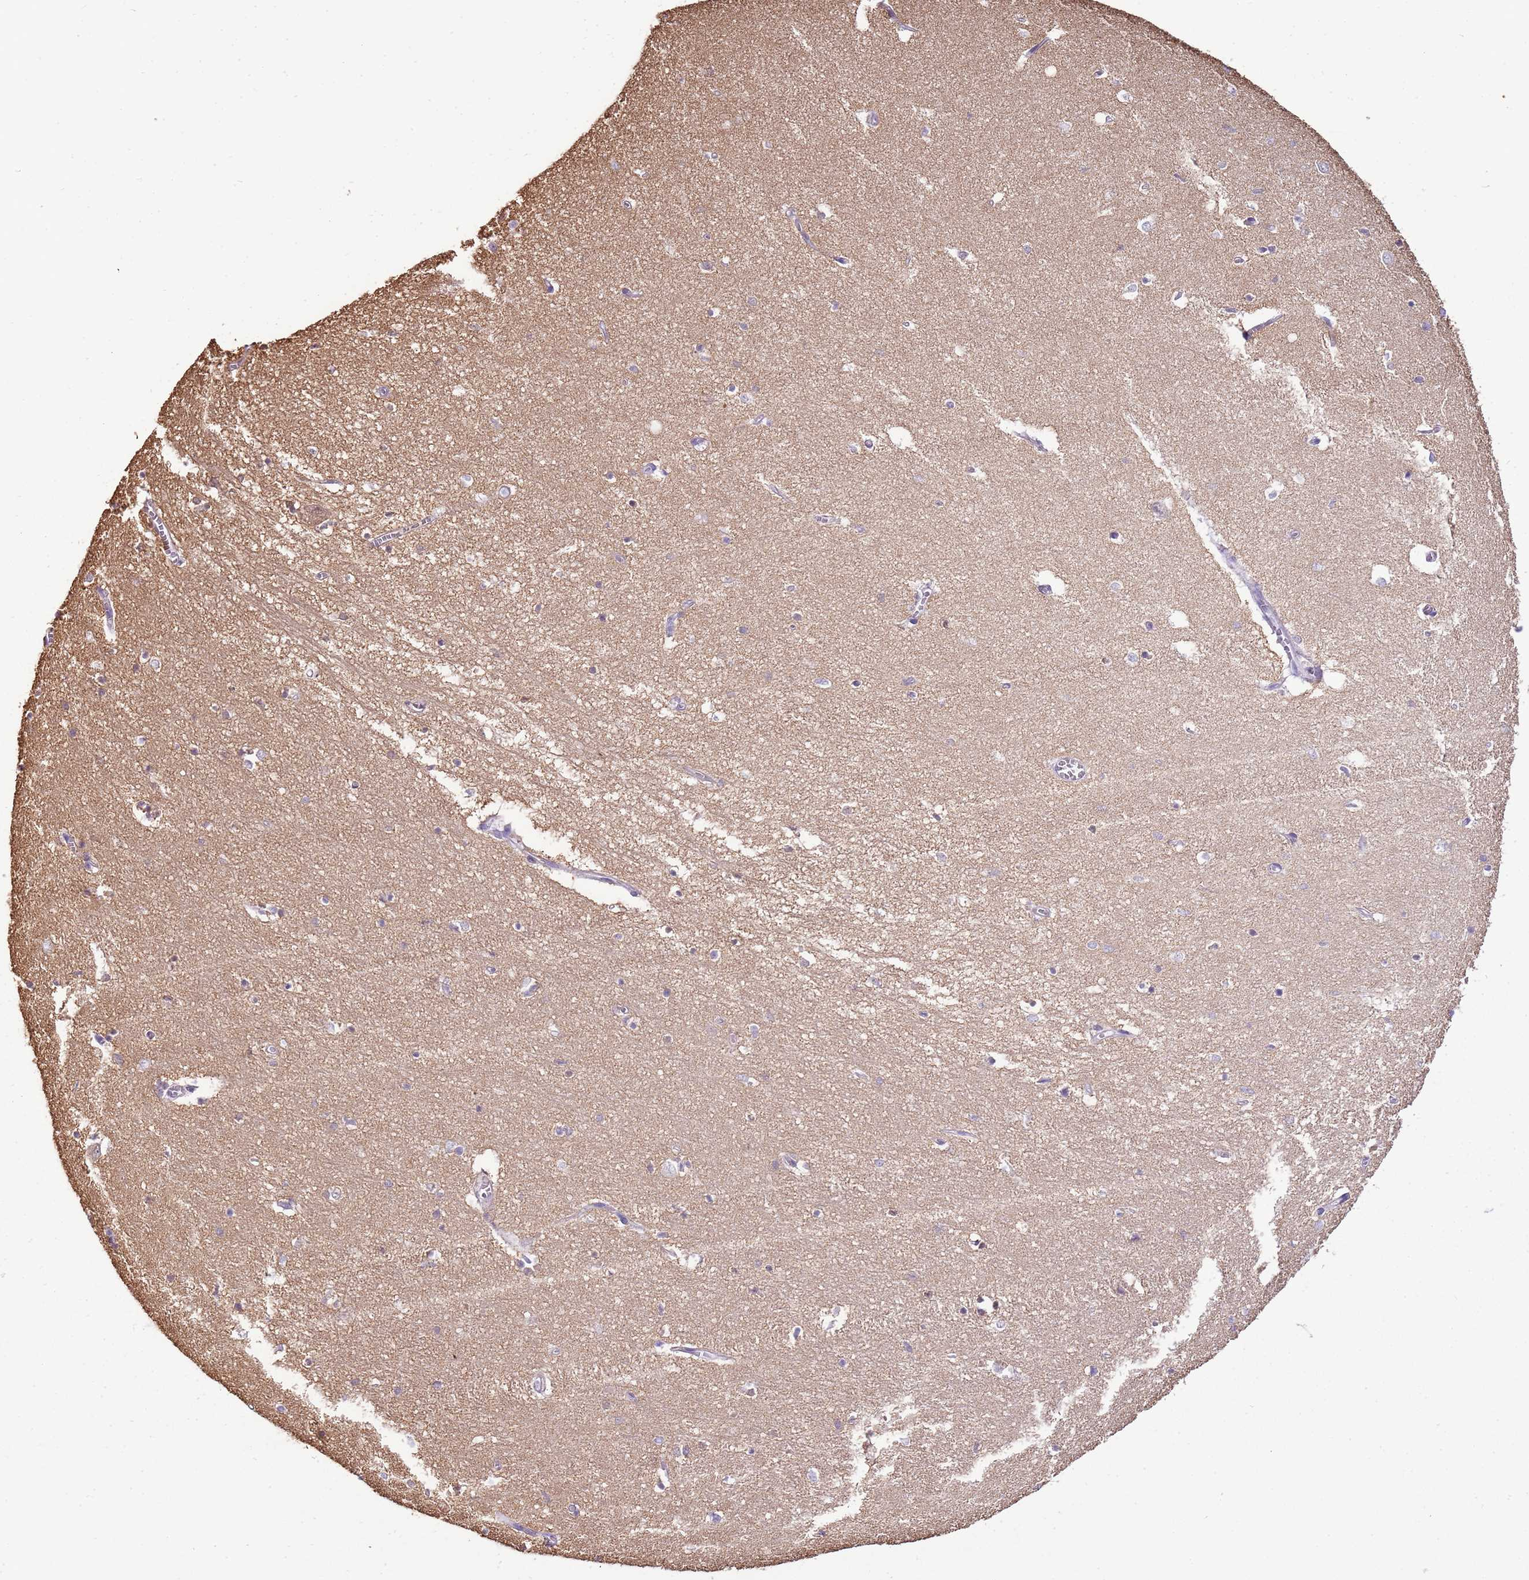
{"staining": {"intensity": "negative", "quantity": "none", "location": "none"}, "tissue": "hippocampus", "cell_type": "Glial cells", "image_type": "normal", "snomed": [{"axis": "morphology", "description": "Normal tissue, NOS"}, {"axis": "topography", "description": "Hippocampus"}], "caption": "Histopathology image shows no significant protein expression in glial cells of unremarkable hippocampus. Brightfield microscopy of IHC stained with DAB (3,3'-diaminobenzidine) (brown) and hematoxylin (blue), captured at high magnification.", "gene": "CAPN7", "patient": {"sex": "female", "age": 64}}